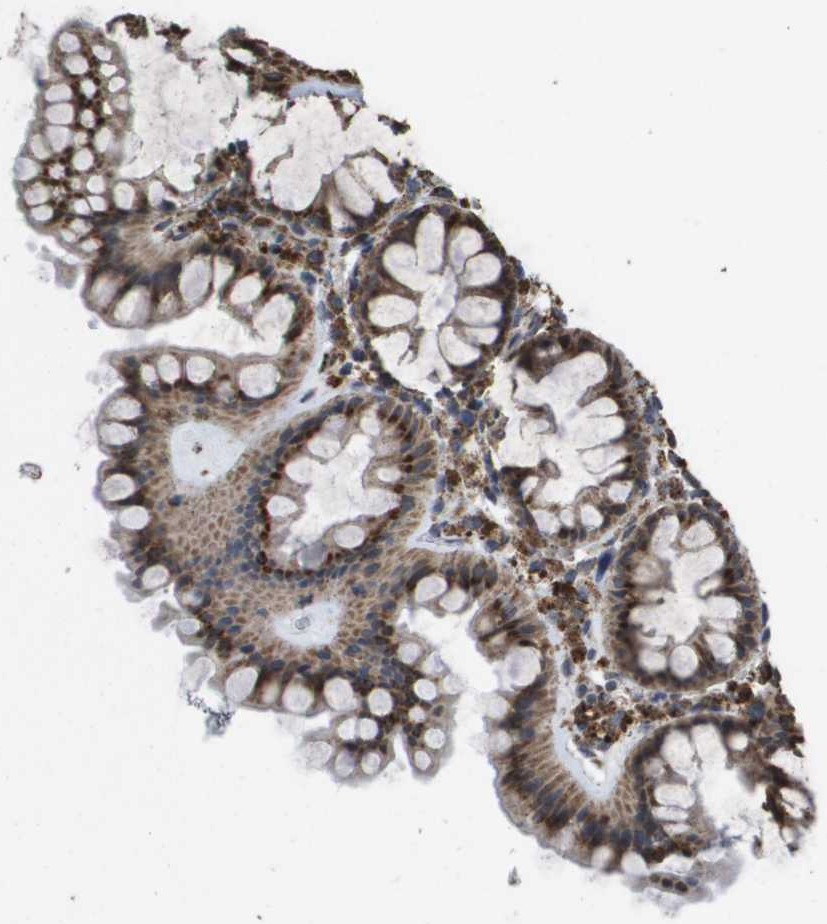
{"staining": {"intensity": "moderate", "quantity": ">75%", "location": "cytoplasmic/membranous"}, "tissue": "colon", "cell_type": "Endothelial cells", "image_type": "normal", "snomed": [{"axis": "morphology", "description": "Normal tissue, NOS"}, {"axis": "topography", "description": "Colon"}], "caption": "An immunohistochemistry (IHC) histopathology image of benign tissue is shown. Protein staining in brown labels moderate cytoplasmic/membranous positivity in colon within endothelial cells.", "gene": "HSPE1", "patient": {"sex": "female", "age": 55}}